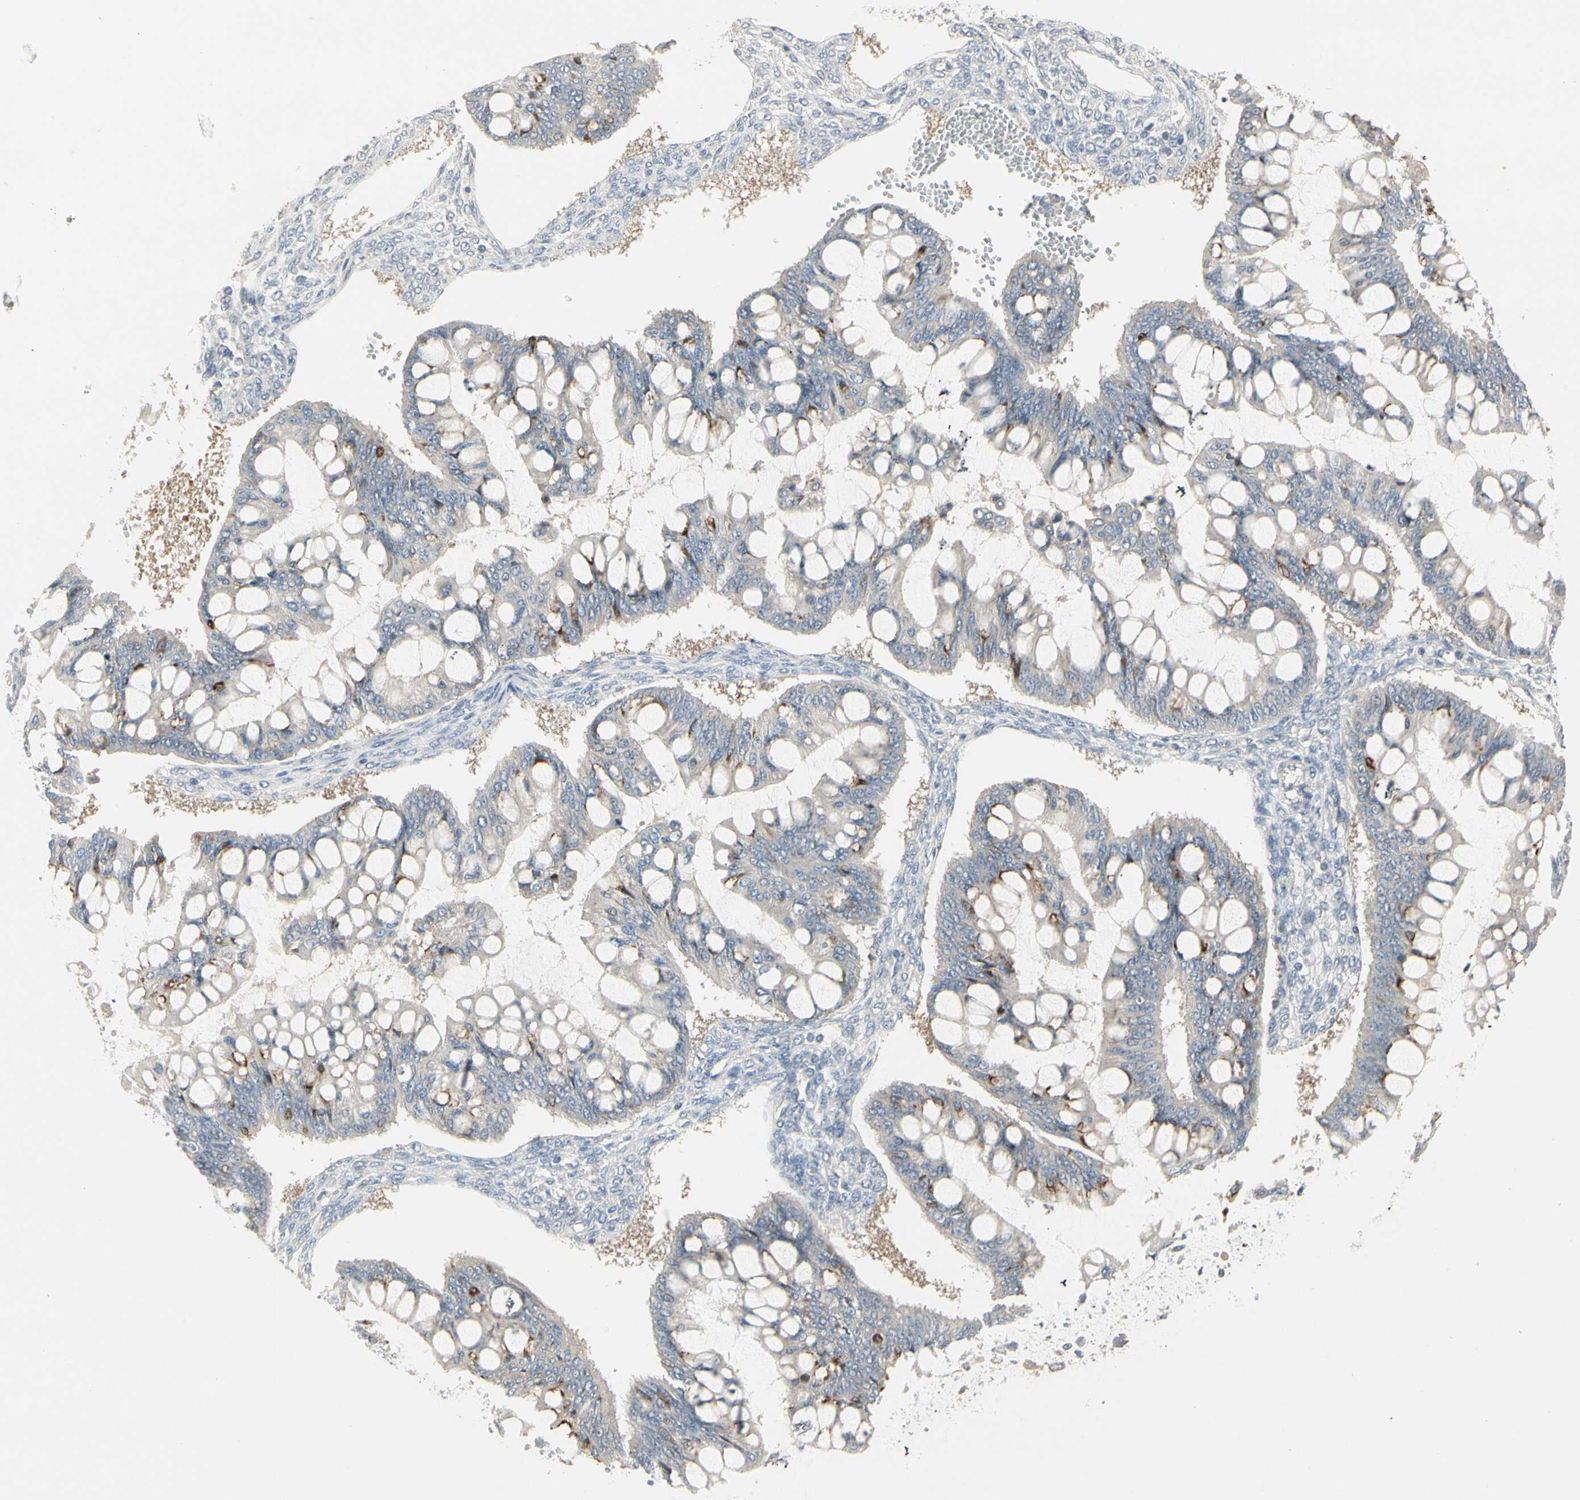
{"staining": {"intensity": "strong", "quantity": "<25%", "location": "cytoplasmic/membranous"}, "tissue": "ovarian cancer", "cell_type": "Tumor cells", "image_type": "cancer", "snomed": [{"axis": "morphology", "description": "Cystadenocarcinoma, mucinous, NOS"}, {"axis": "topography", "description": "Ovary"}], "caption": "The photomicrograph reveals immunohistochemical staining of ovarian mucinous cystadenocarcinoma. There is strong cytoplasmic/membranous expression is present in approximately <25% of tumor cells.", "gene": "ZFP36", "patient": {"sex": "female", "age": 73}}